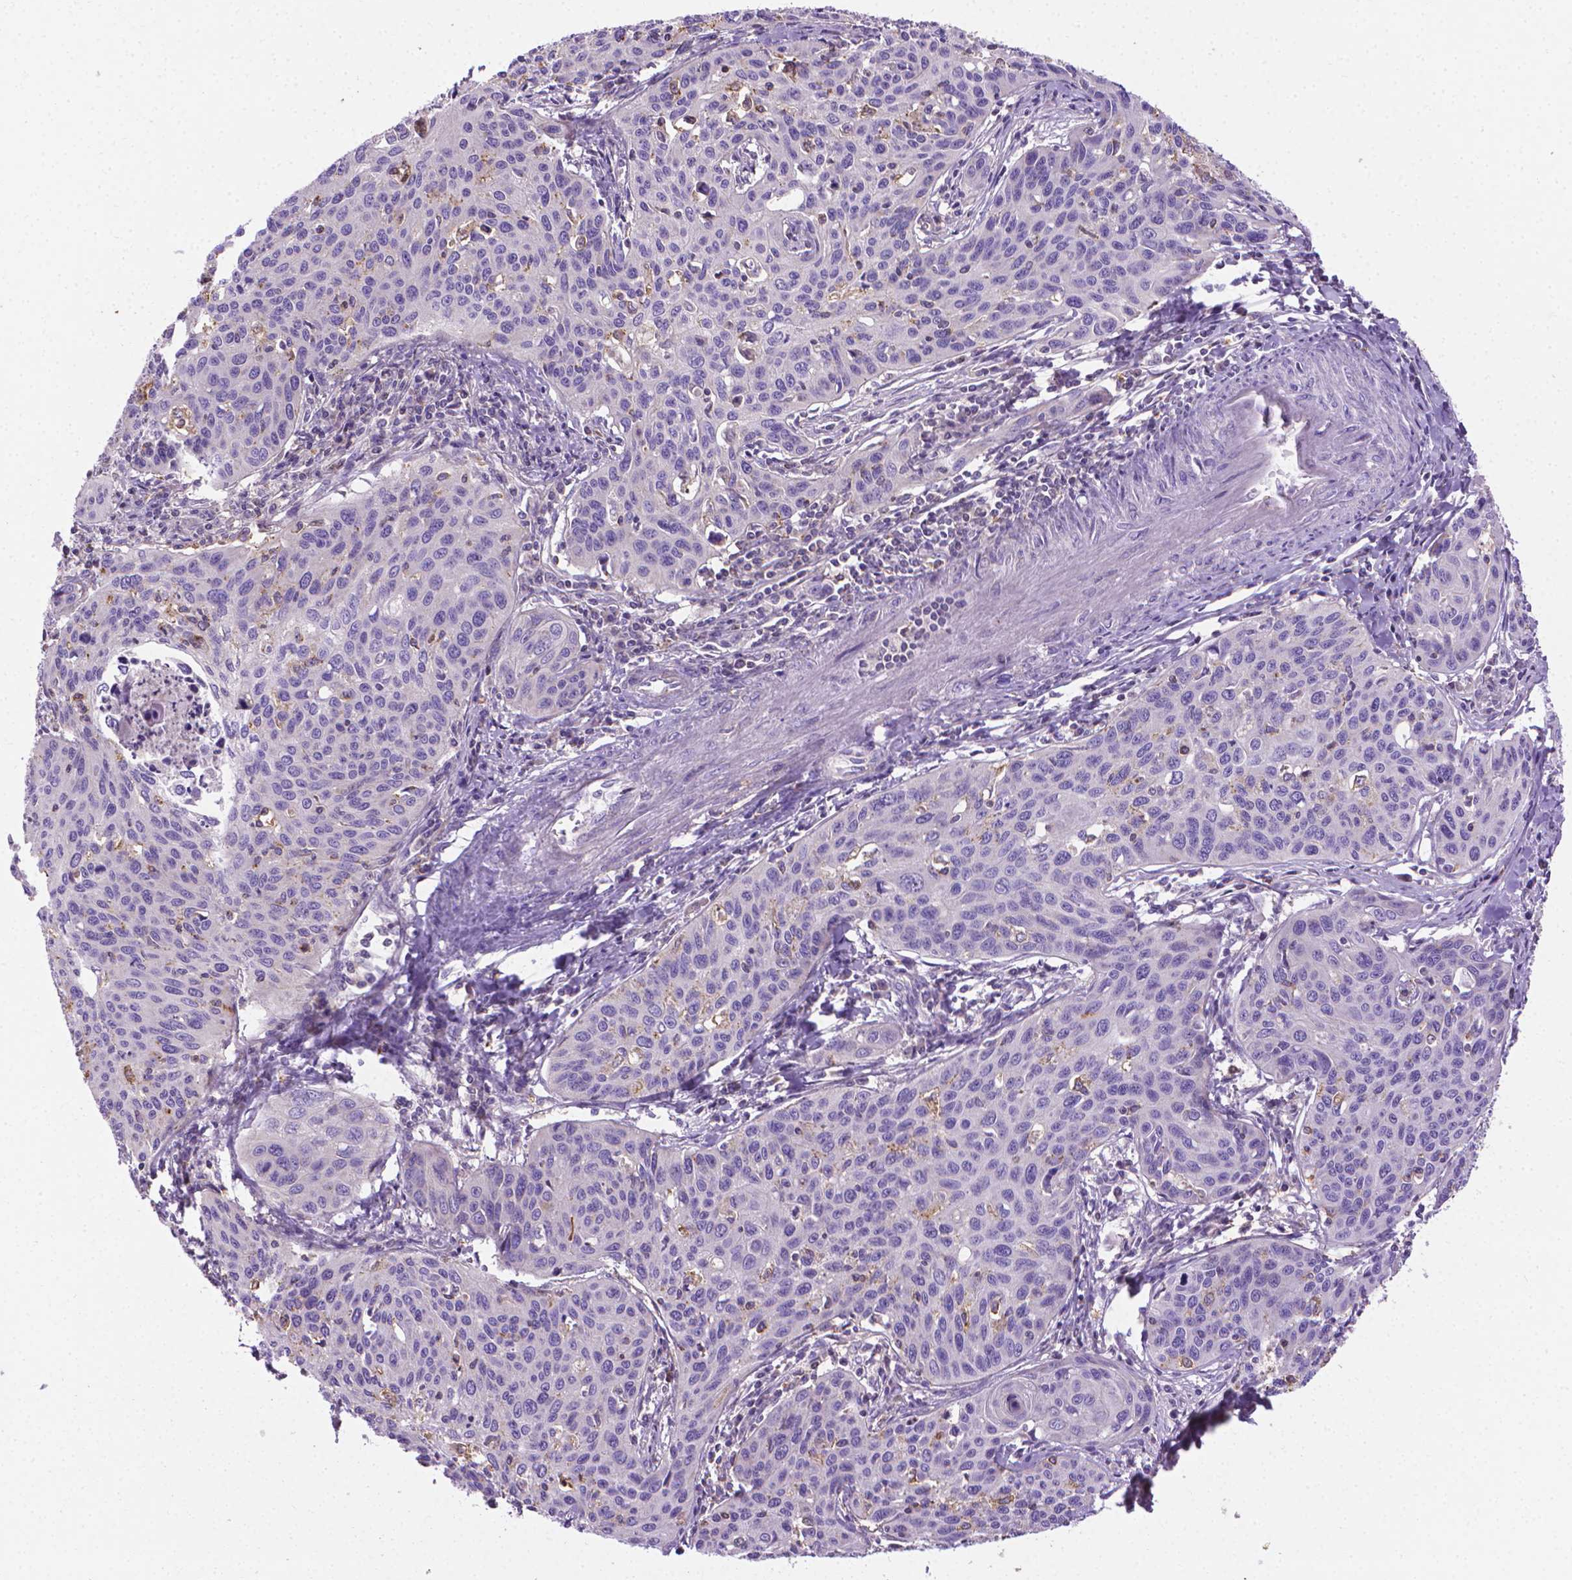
{"staining": {"intensity": "negative", "quantity": "none", "location": "none"}, "tissue": "cervical cancer", "cell_type": "Tumor cells", "image_type": "cancer", "snomed": [{"axis": "morphology", "description": "Squamous cell carcinoma, NOS"}, {"axis": "topography", "description": "Cervix"}], "caption": "High power microscopy histopathology image of an IHC histopathology image of squamous cell carcinoma (cervical), revealing no significant staining in tumor cells.", "gene": "SLC51B", "patient": {"sex": "female", "age": 31}}